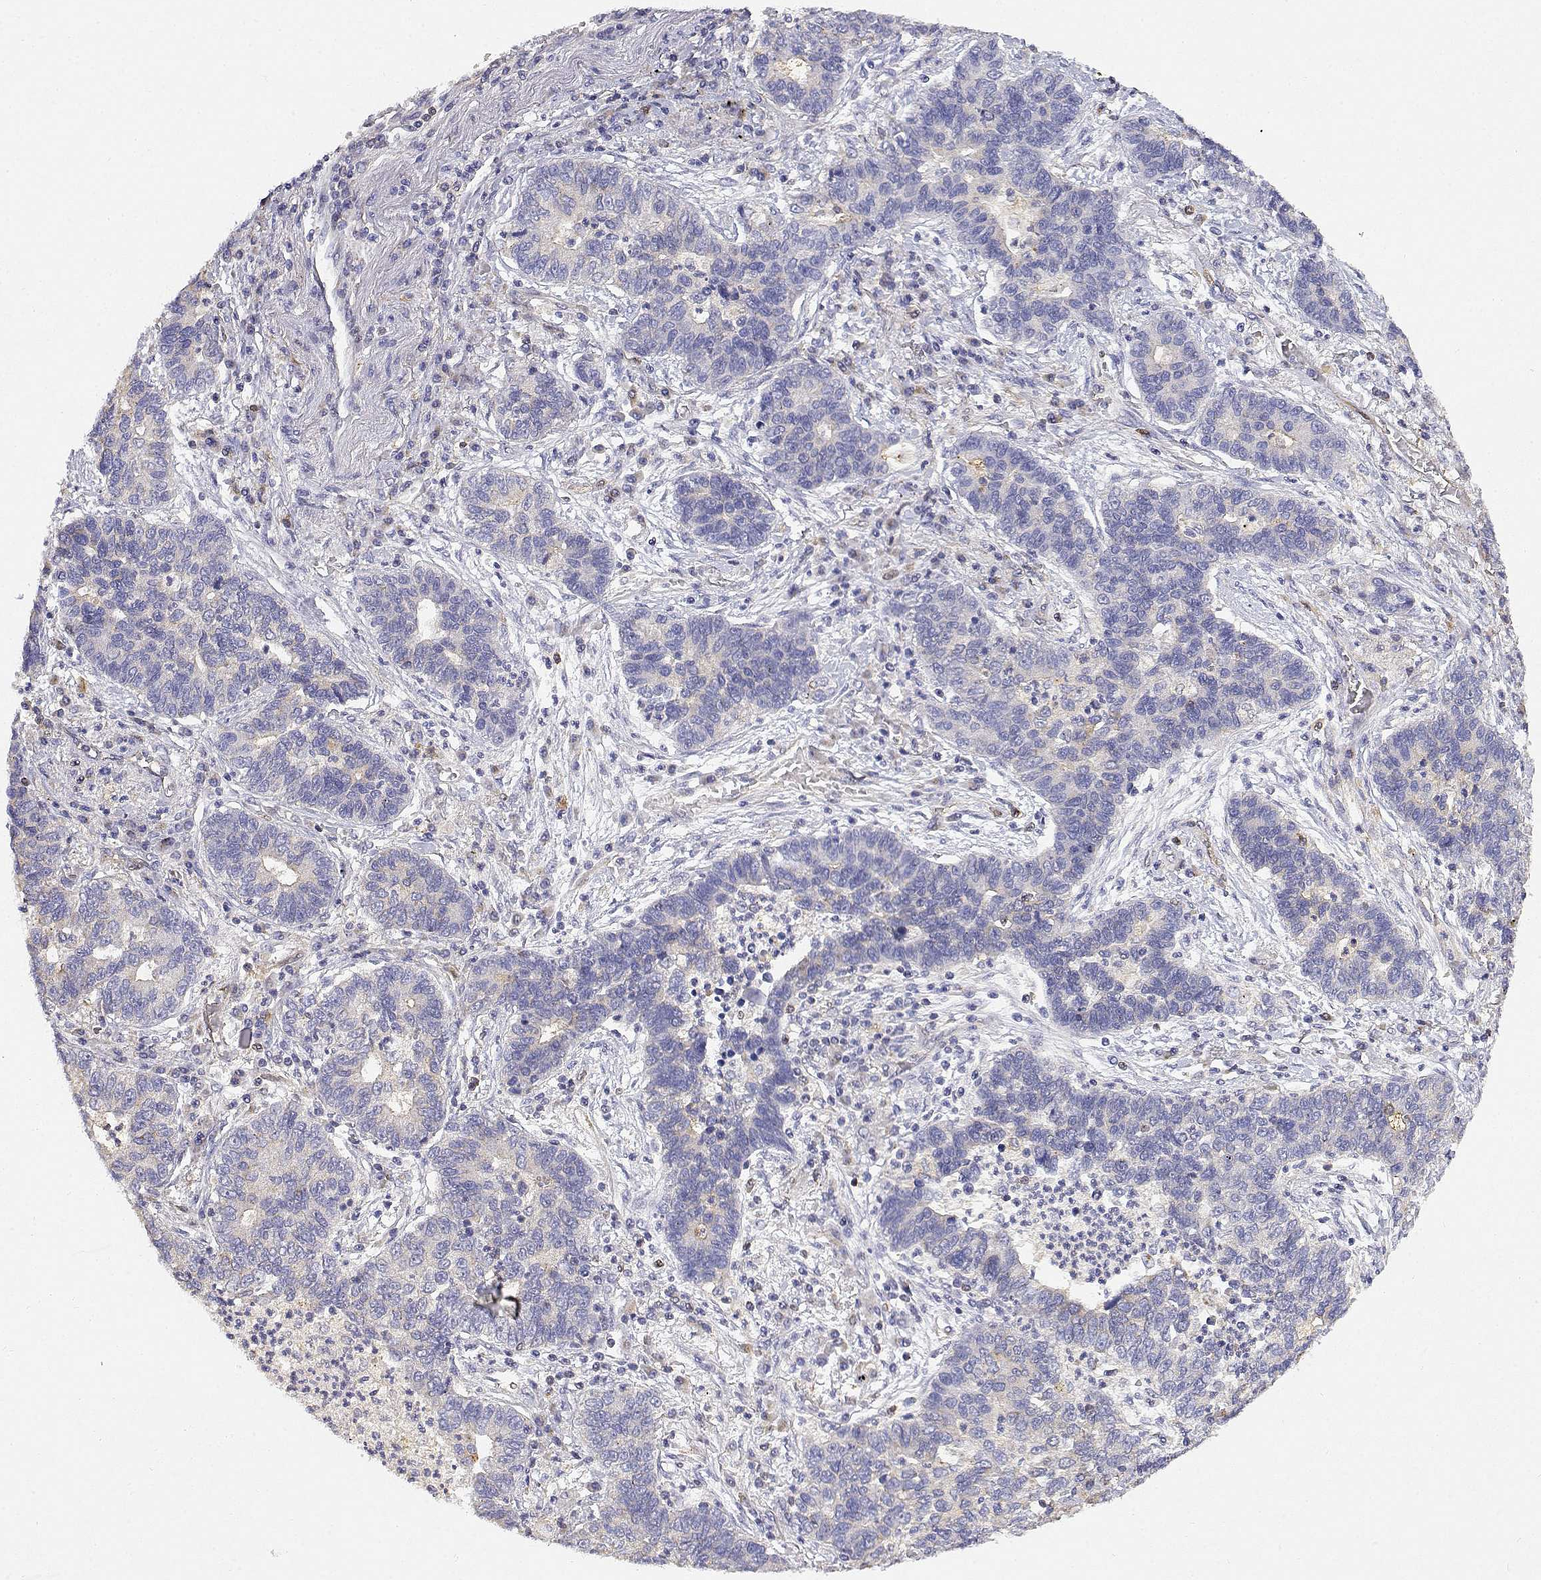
{"staining": {"intensity": "negative", "quantity": "none", "location": "none"}, "tissue": "lung cancer", "cell_type": "Tumor cells", "image_type": "cancer", "snomed": [{"axis": "morphology", "description": "Adenocarcinoma, NOS"}, {"axis": "topography", "description": "Lung"}], "caption": "Human lung cancer stained for a protein using immunohistochemistry (IHC) demonstrates no positivity in tumor cells.", "gene": "ADA", "patient": {"sex": "female", "age": 57}}